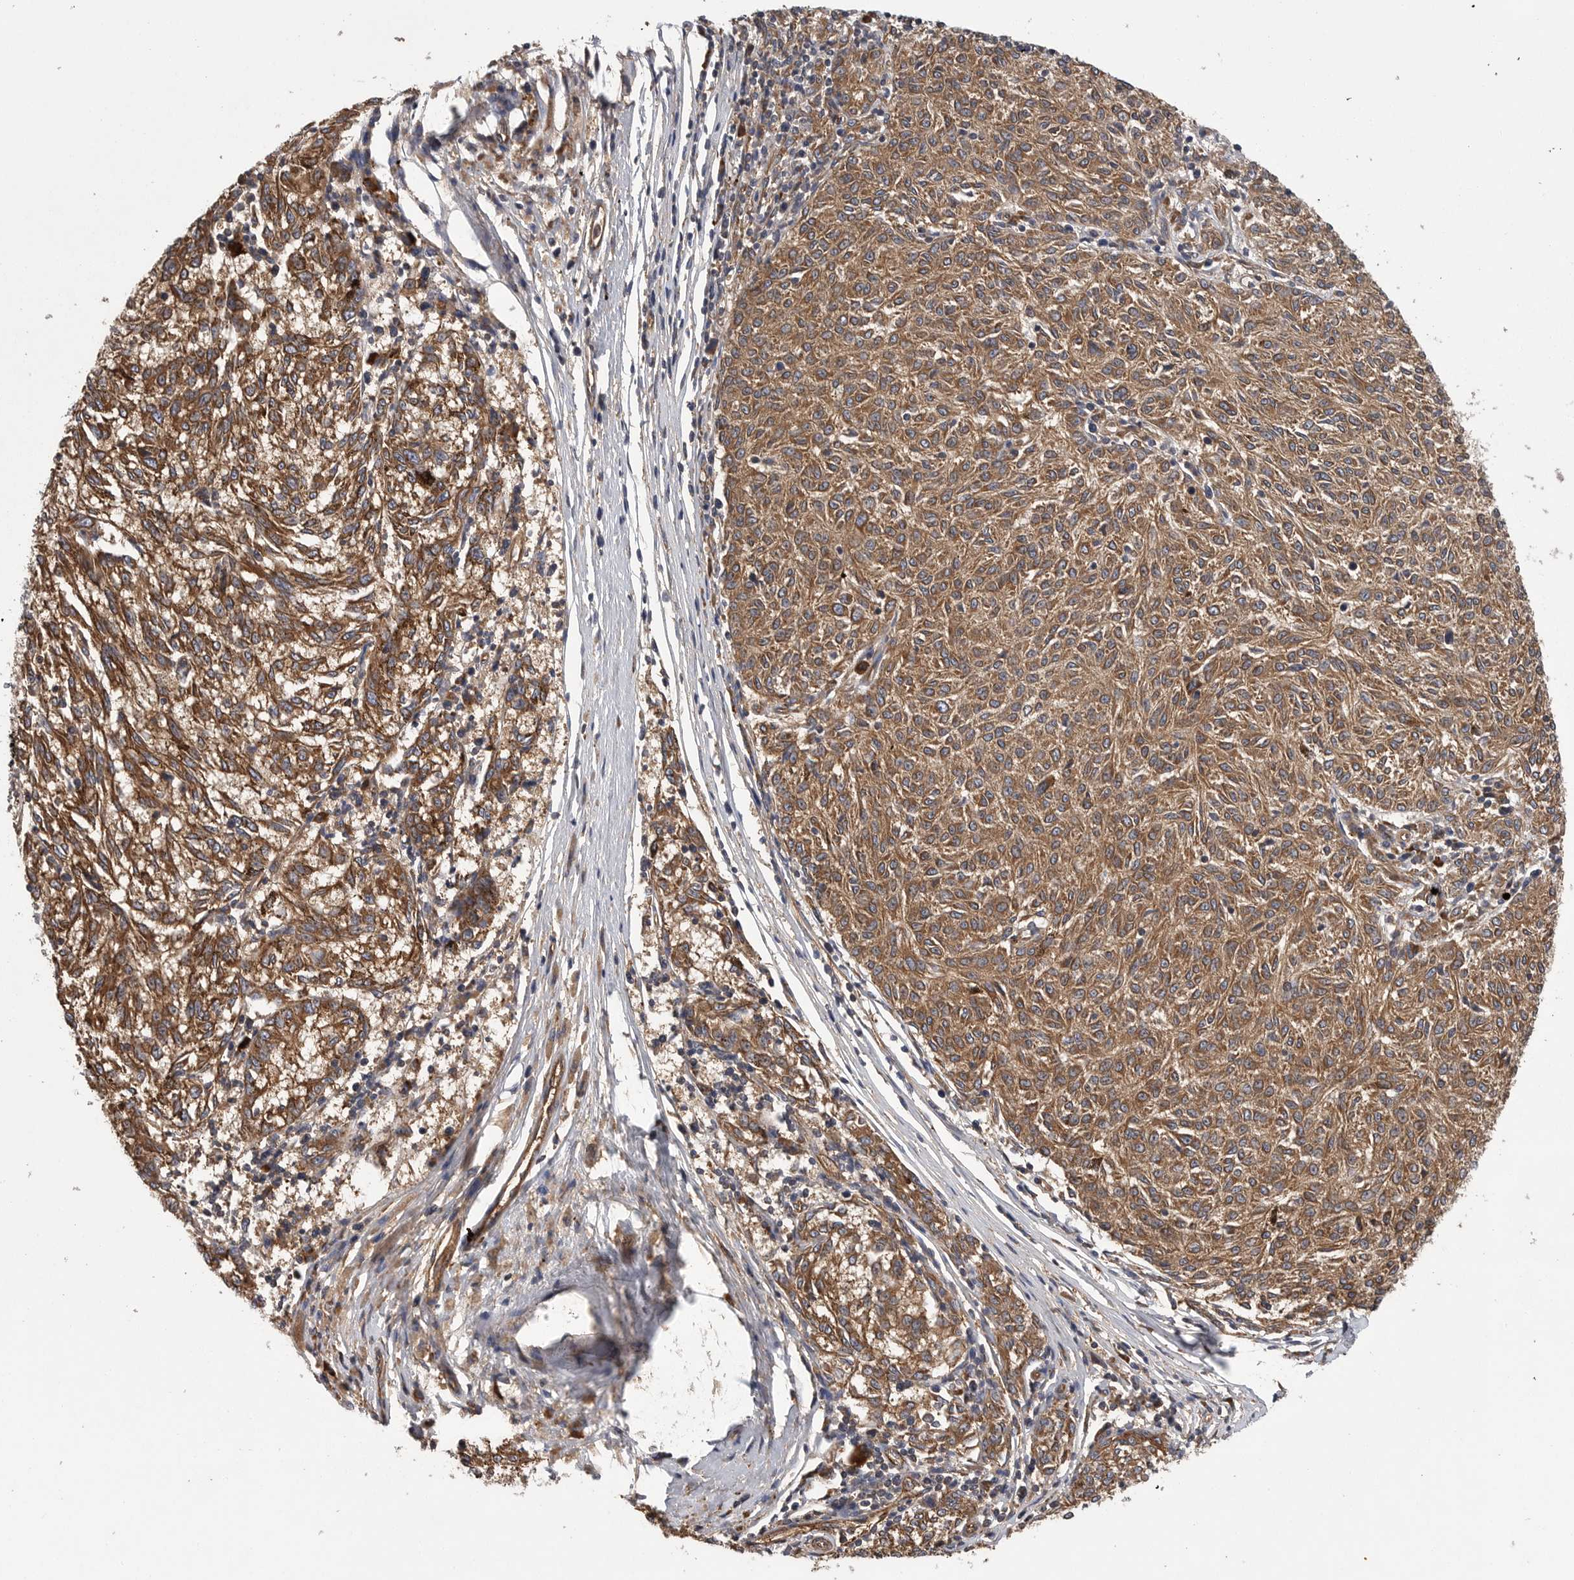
{"staining": {"intensity": "moderate", "quantity": ">75%", "location": "cytoplasmic/membranous"}, "tissue": "melanoma", "cell_type": "Tumor cells", "image_type": "cancer", "snomed": [{"axis": "morphology", "description": "Malignant melanoma, NOS"}, {"axis": "topography", "description": "Skin"}], "caption": "Melanoma tissue displays moderate cytoplasmic/membranous staining in approximately >75% of tumor cells", "gene": "OXR1", "patient": {"sex": "female", "age": 72}}